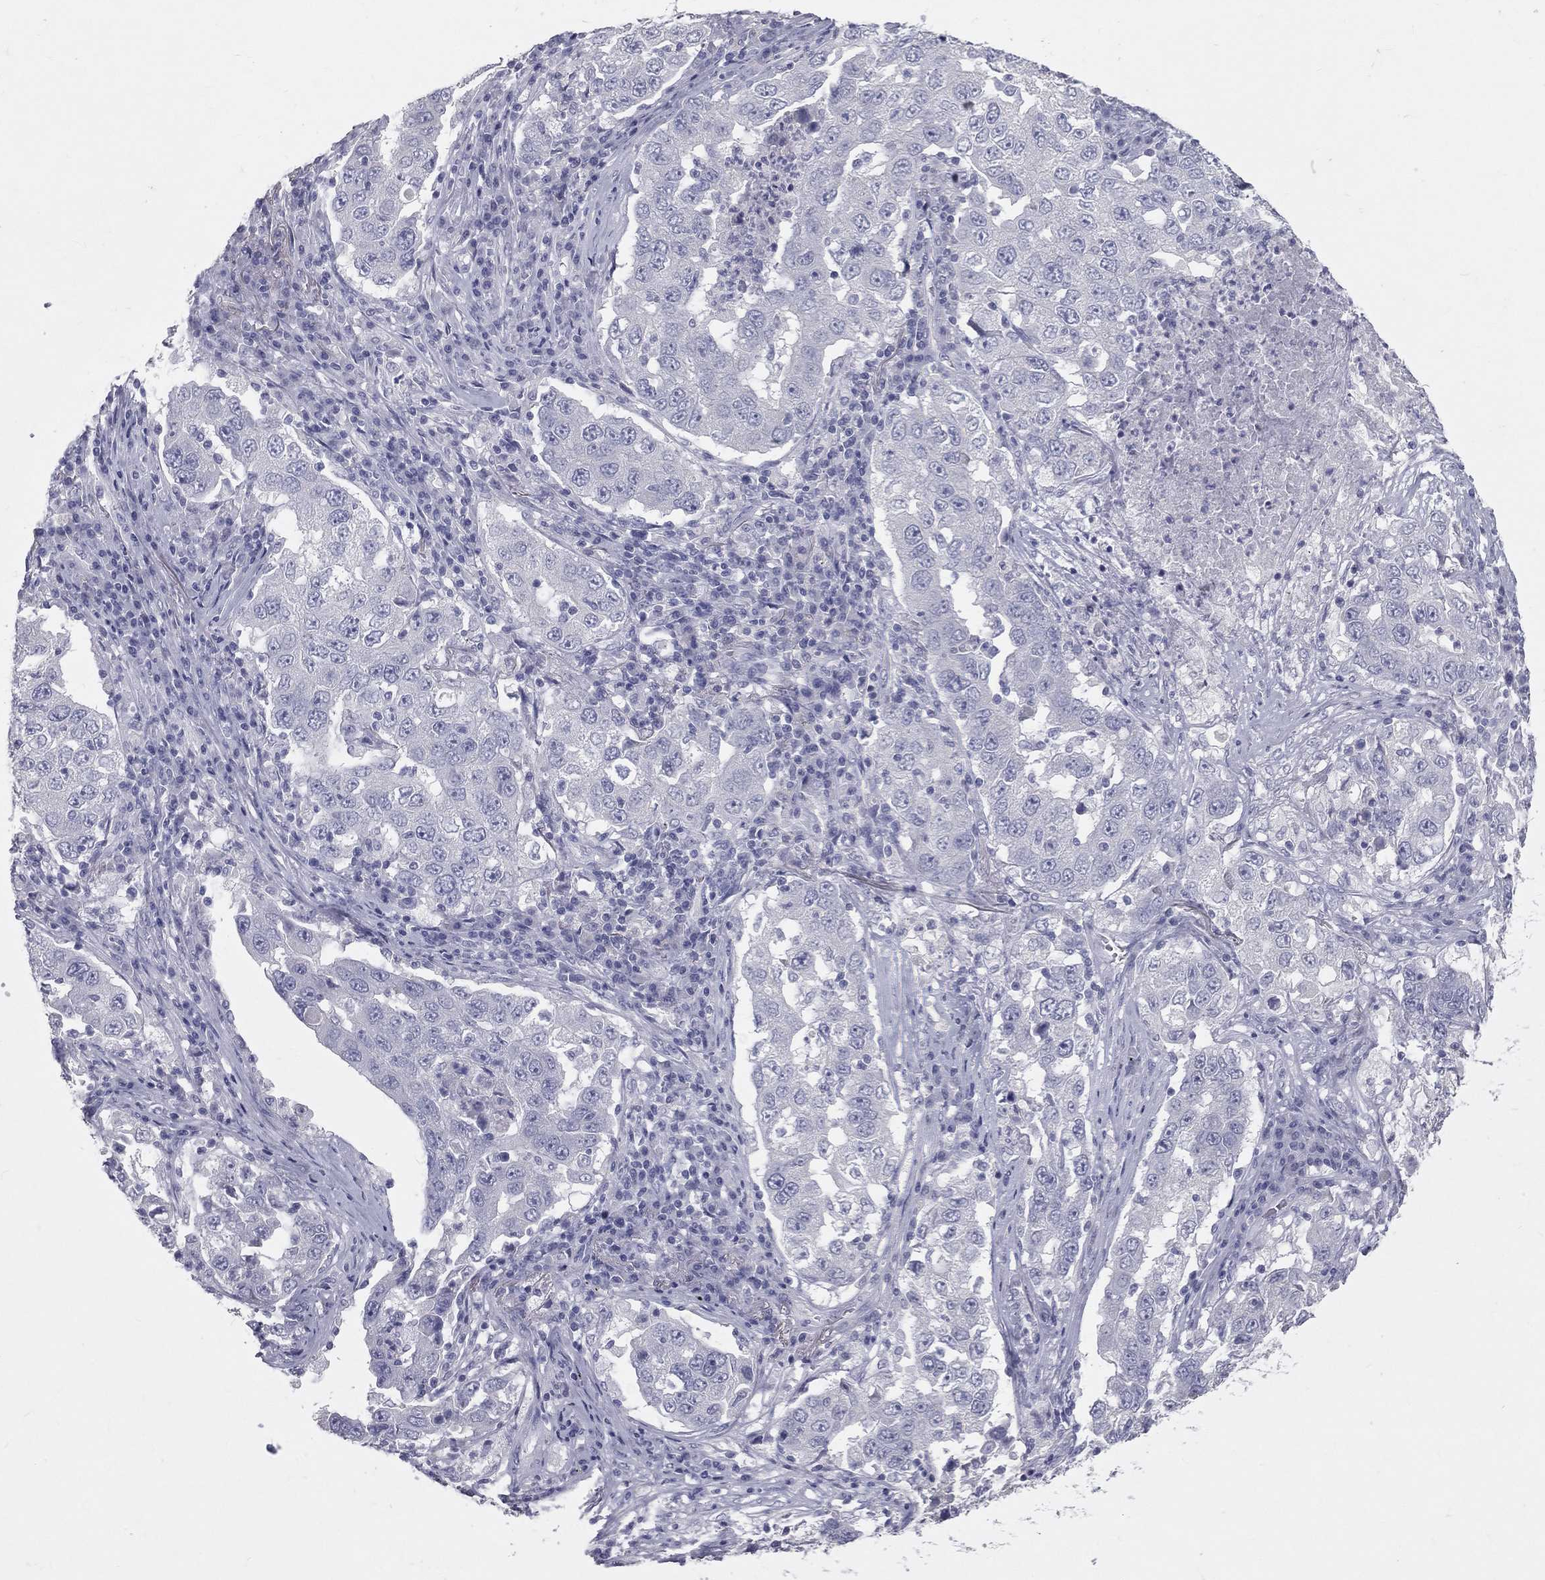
{"staining": {"intensity": "negative", "quantity": "none", "location": "none"}, "tissue": "lung cancer", "cell_type": "Tumor cells", "image_type": "cancer", "snomed": [{"axis": "morphology", "description": "Adenocarcinoma, NOS"}, {"axis": "topography", "description": "Lung"}], "caption": "High power microscopy image of an IHC photomicrograph of lung adenocarcinoma, revealing no significant staining in tumor cells.", "gene": "TFPI2", "patient": {"sex": "male", "age": 73}}